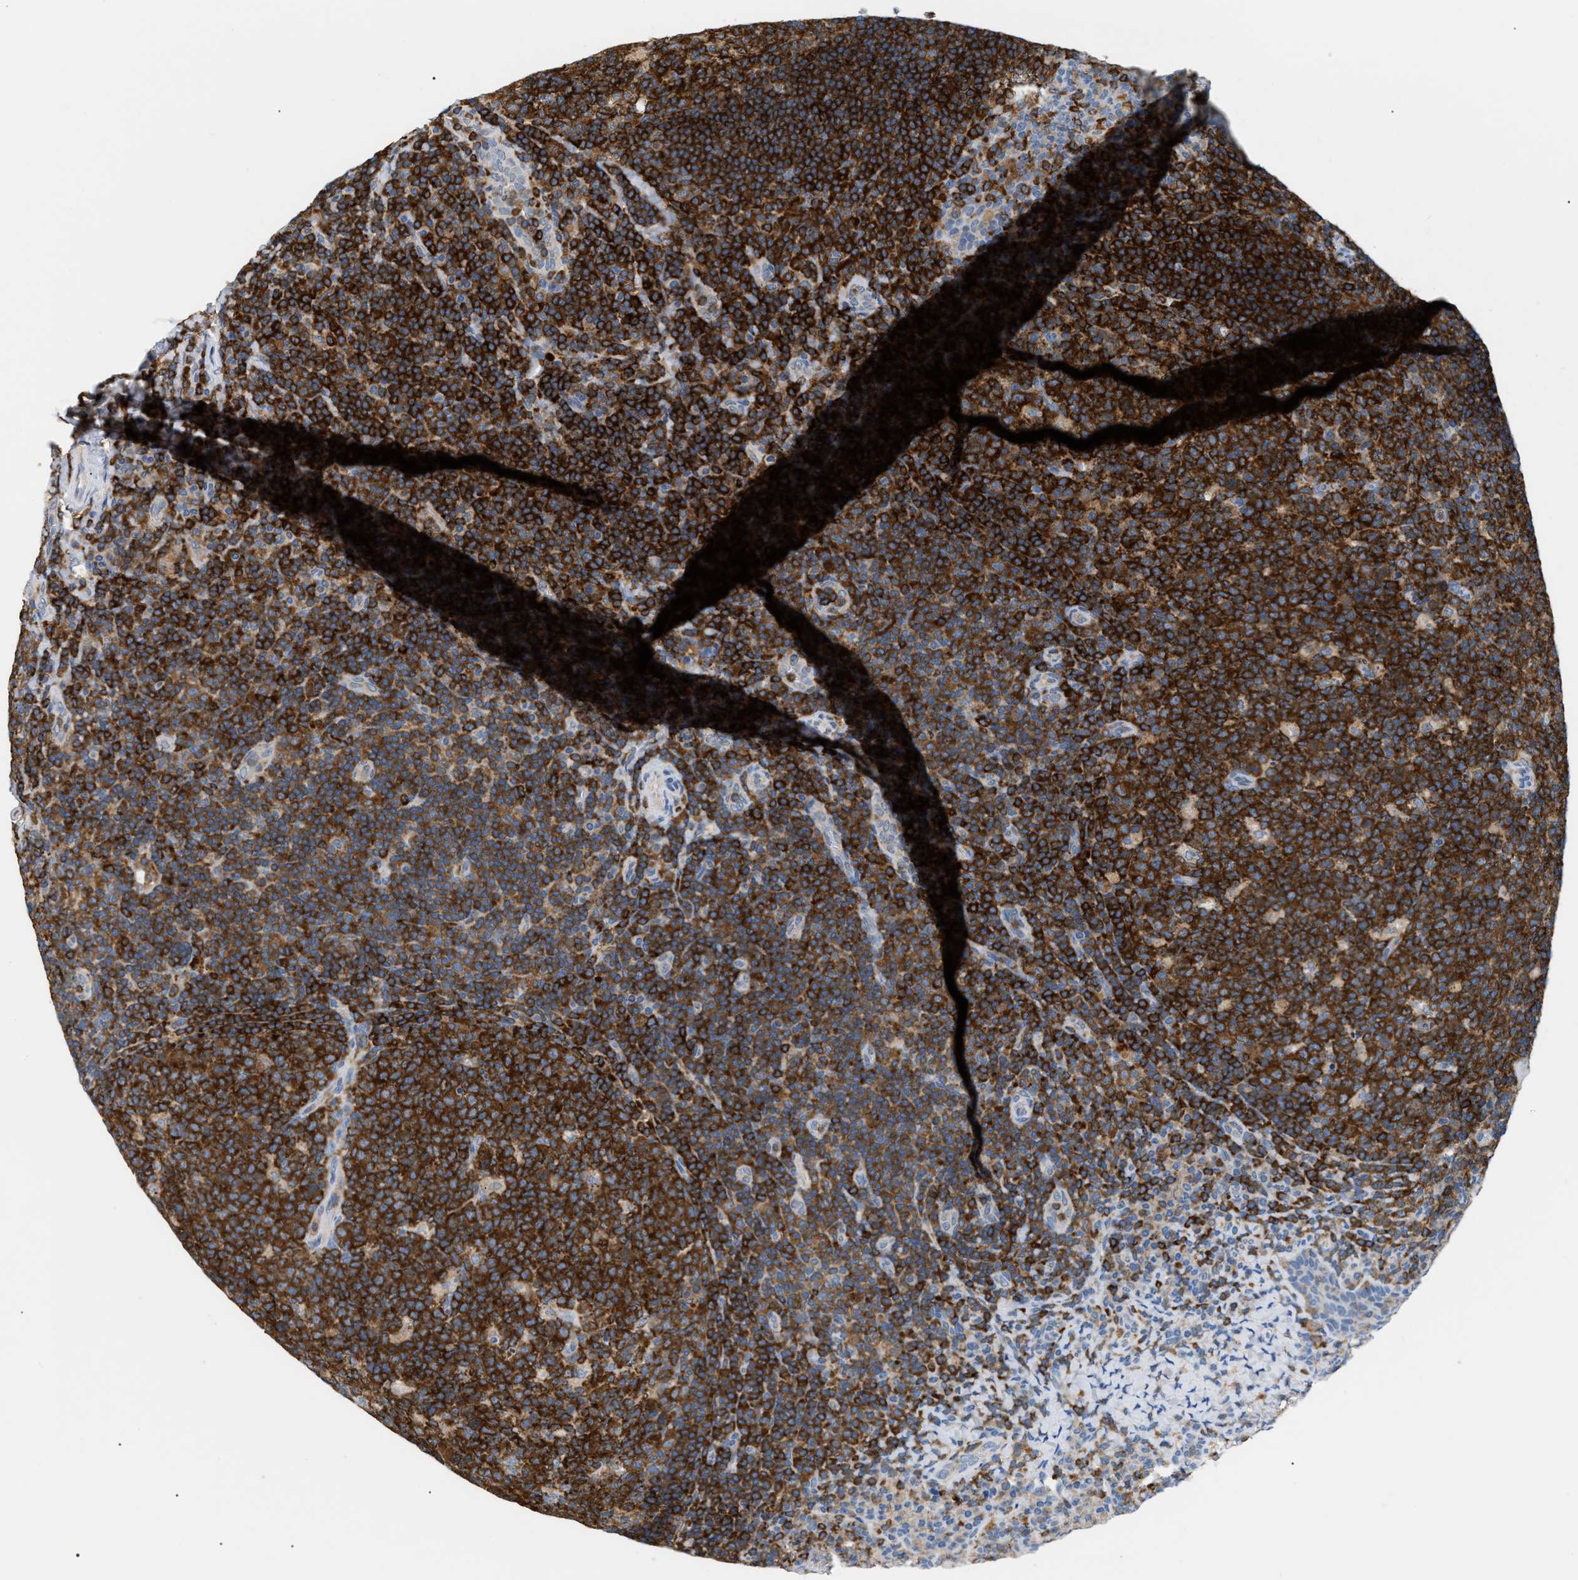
{"staining": {"intensity": "strong", "quantity": ">75%", "location": "cytoplasmic/membranous"}, "tissue": "tonsil", "cell_type": "Germinal center cells", "image_type": "normal", "snomed": [{"axis": "morphology", "description": "Normal tissue, NOS"}, {"axis": "topography", "description": "Tonsil"}], "caption": "Immunohistochemical staining of normal human tonsil shows high levels of strong cytoplasmic/membranous expression in approximately >75% of germinal center cells.", "gene": "INPP5D", "patient": {"sex": "male", "age": 17}}